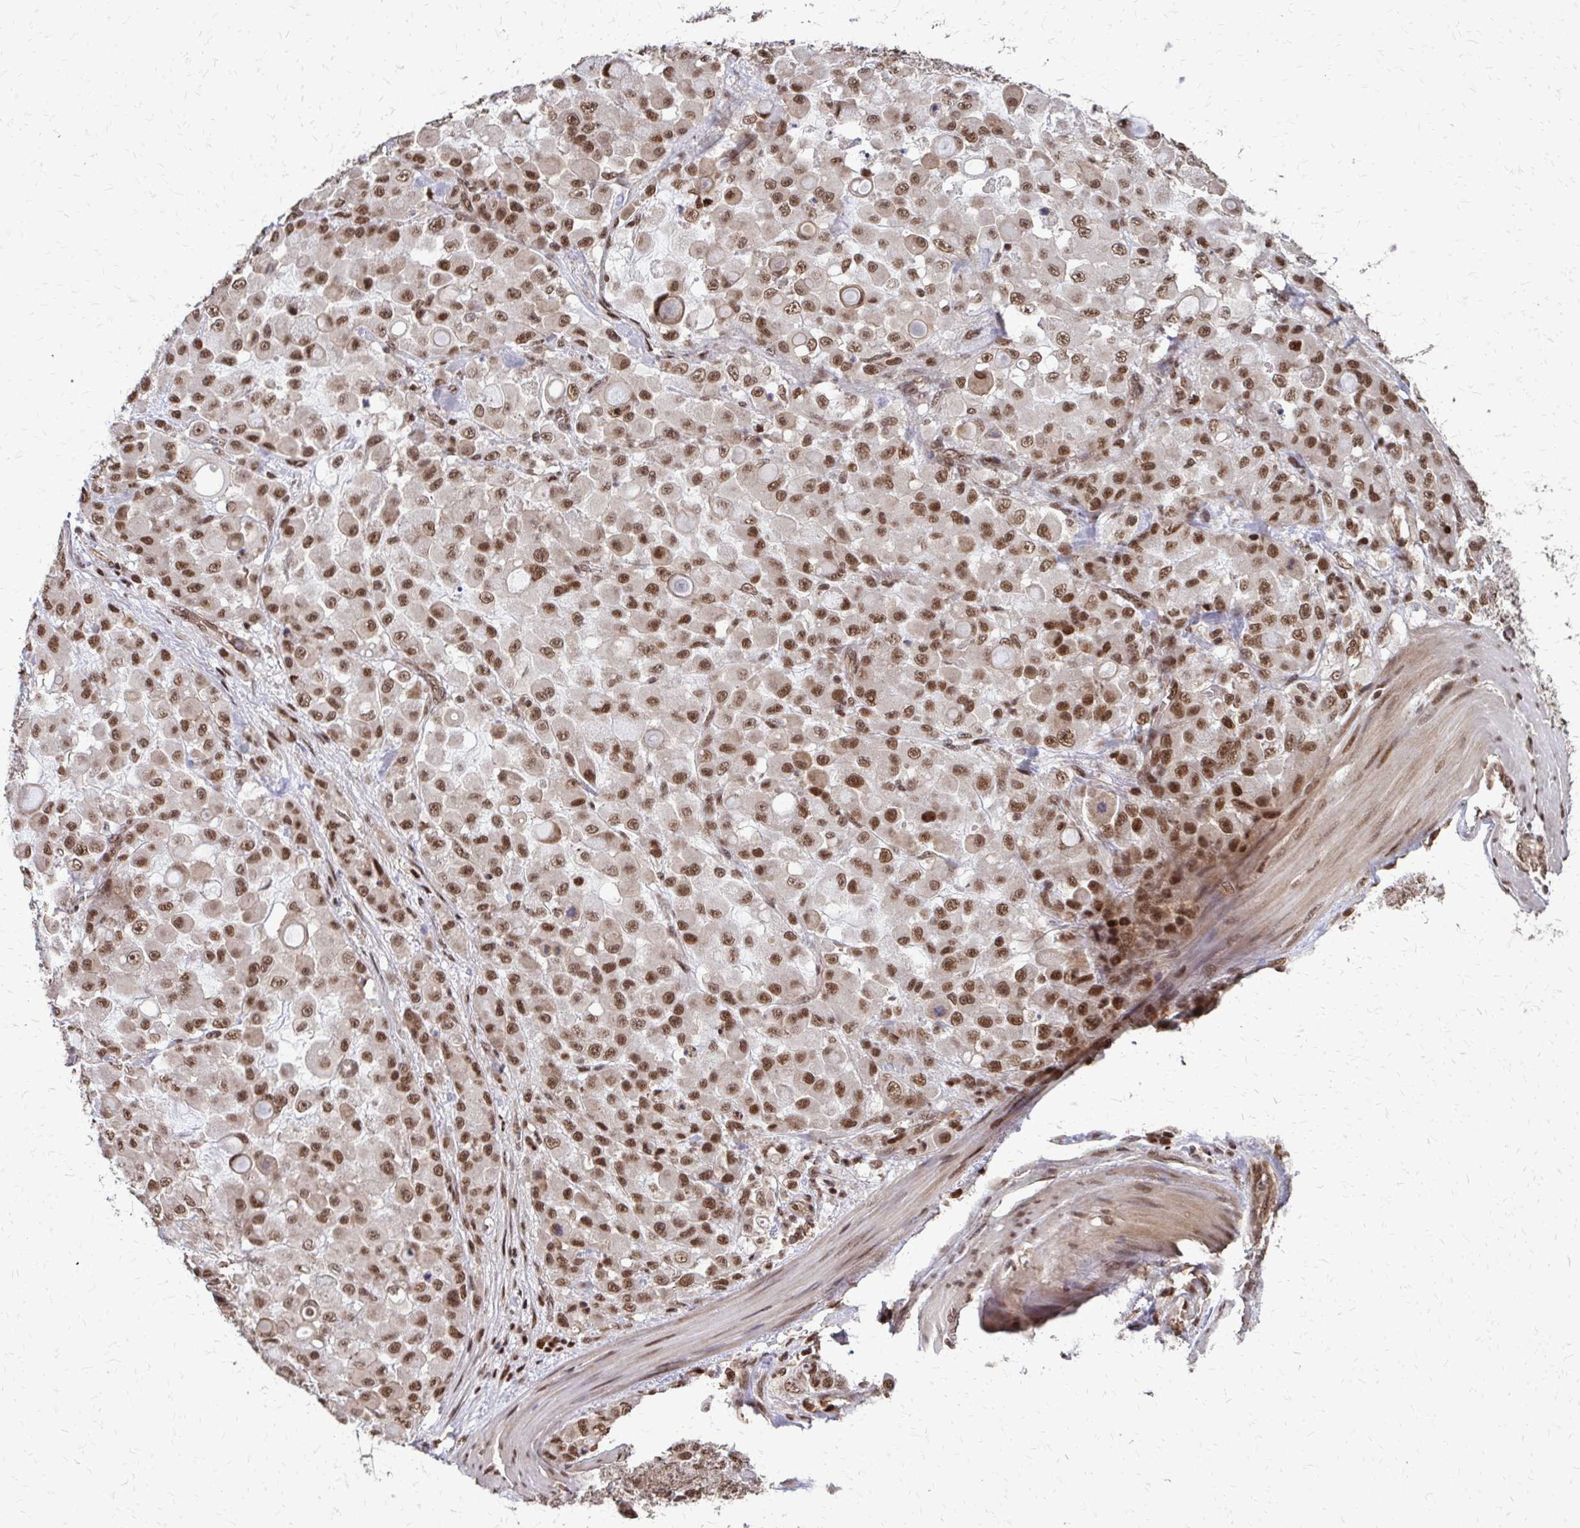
{"staining": {"intensity": "moderate", "quantity": ">75%", "location": "nuclear"}, "tissue": "stomach cancer", "cell_type": "Tumor cells", "image_type": "cancer", "snomed": [{"axis": "morphology", "description": "Adenocarcinoma, NOS"}, {"axis": "topography", "description": "Stomach"}], "caption": "The micrograph demonstrates immunohistochemical staining of stomach cancer. There is moderate nuclear positivity is identified in about >75% of tumor cells.", "gene": "SS18", "patient": {"sex": "female", "age": 76}}